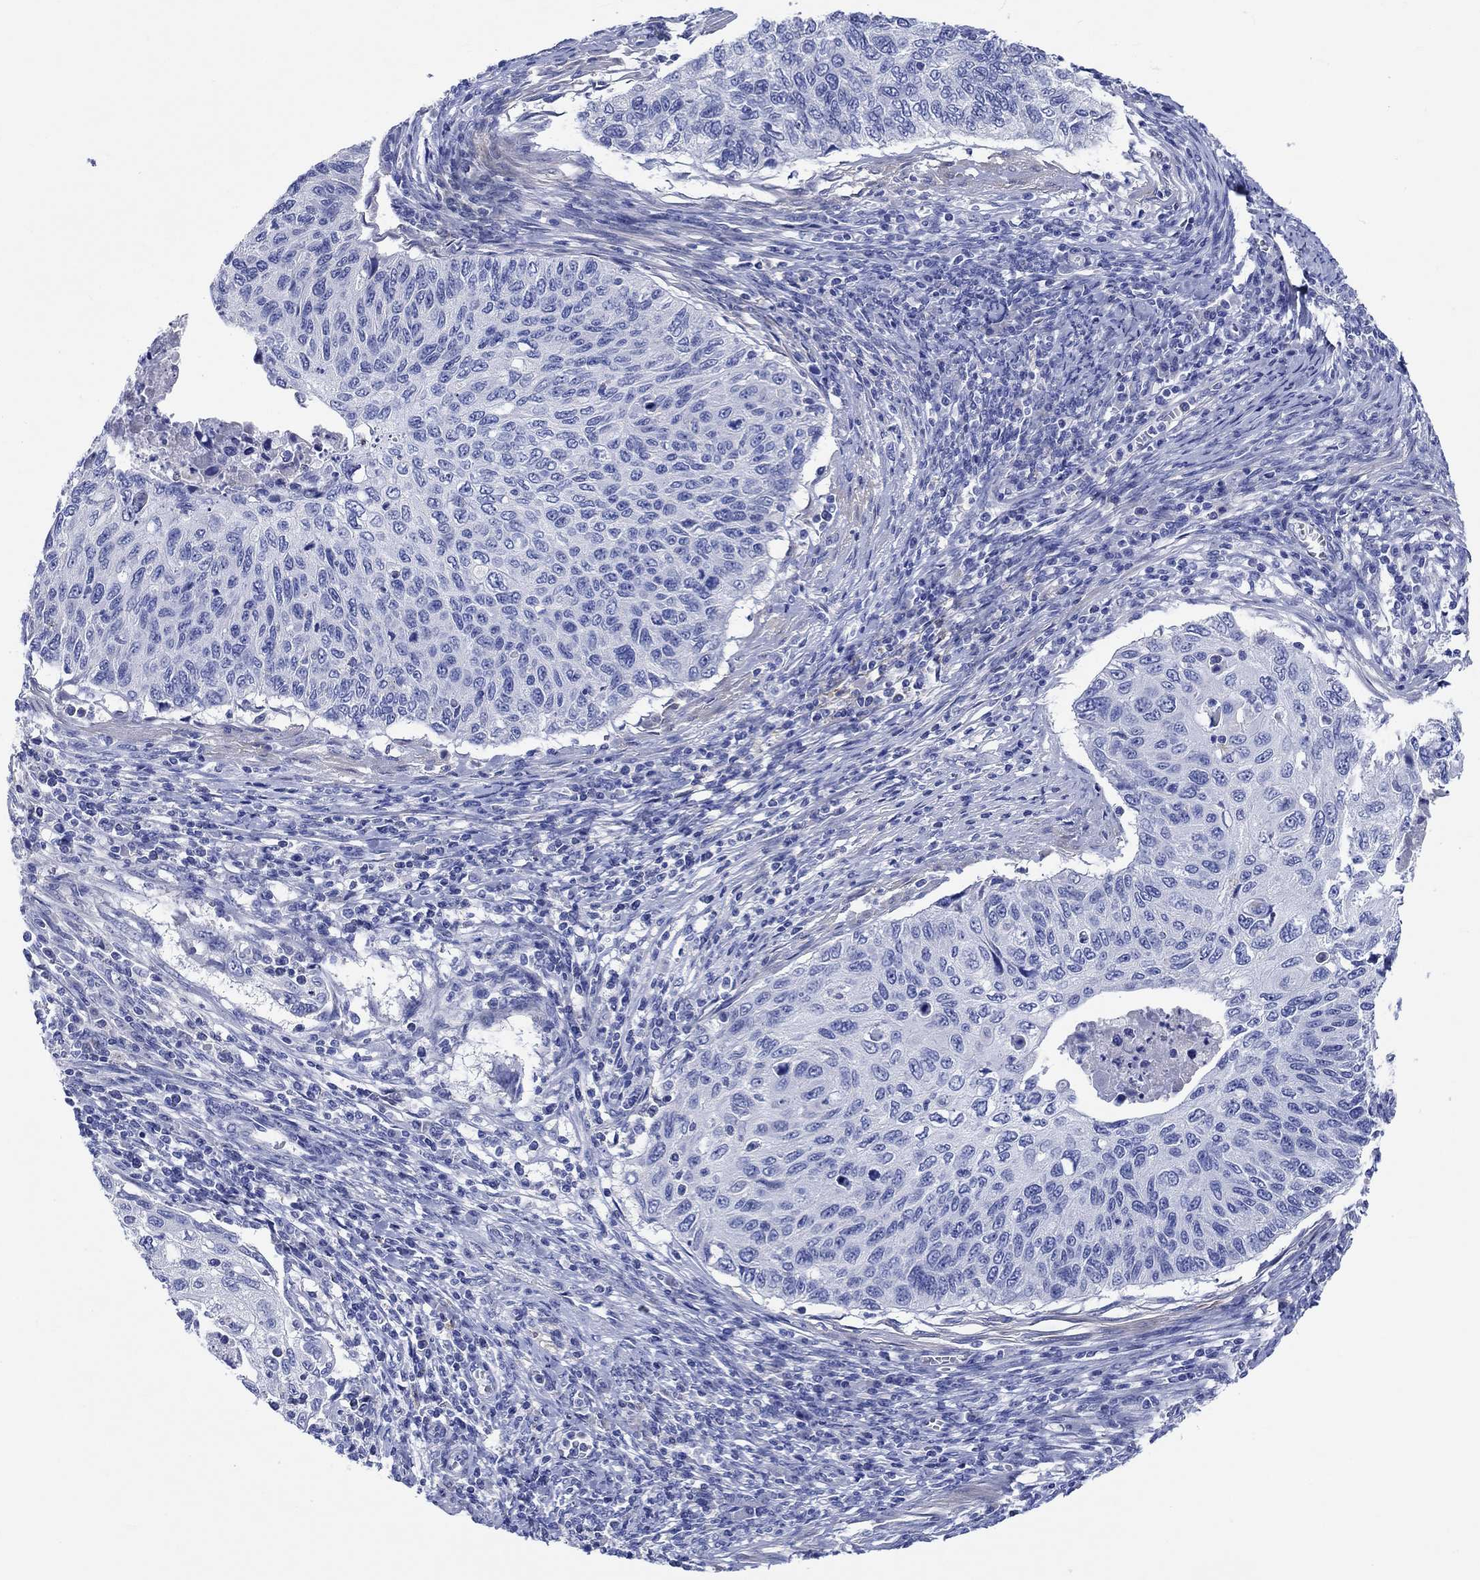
{"staining": {"intensity": "negative", "quantity": "none", "location": "none"}, "tissue": "cervical cancer", "cell_type": "Tumor cells", "image_type": "cancer", "snomed": [{"axis": "morphology", "description": "Squamous cell carcinoma, NOS"}, {"axis": "topography", "description": "Cervix"}], "caption": "Immunohistochemical staining of human cervical squamous cell carcinoma displays no significant staining in tumor cells. (Stains: DAB (3,3'-diaminobenzidine) immunohistochemistry (IHC) with hematoxylin counter stain, Microscopy: brightfield microscopy at high magnification).", "gene": "SHISA4", "patient": {"sex": "female", "age": 70}}